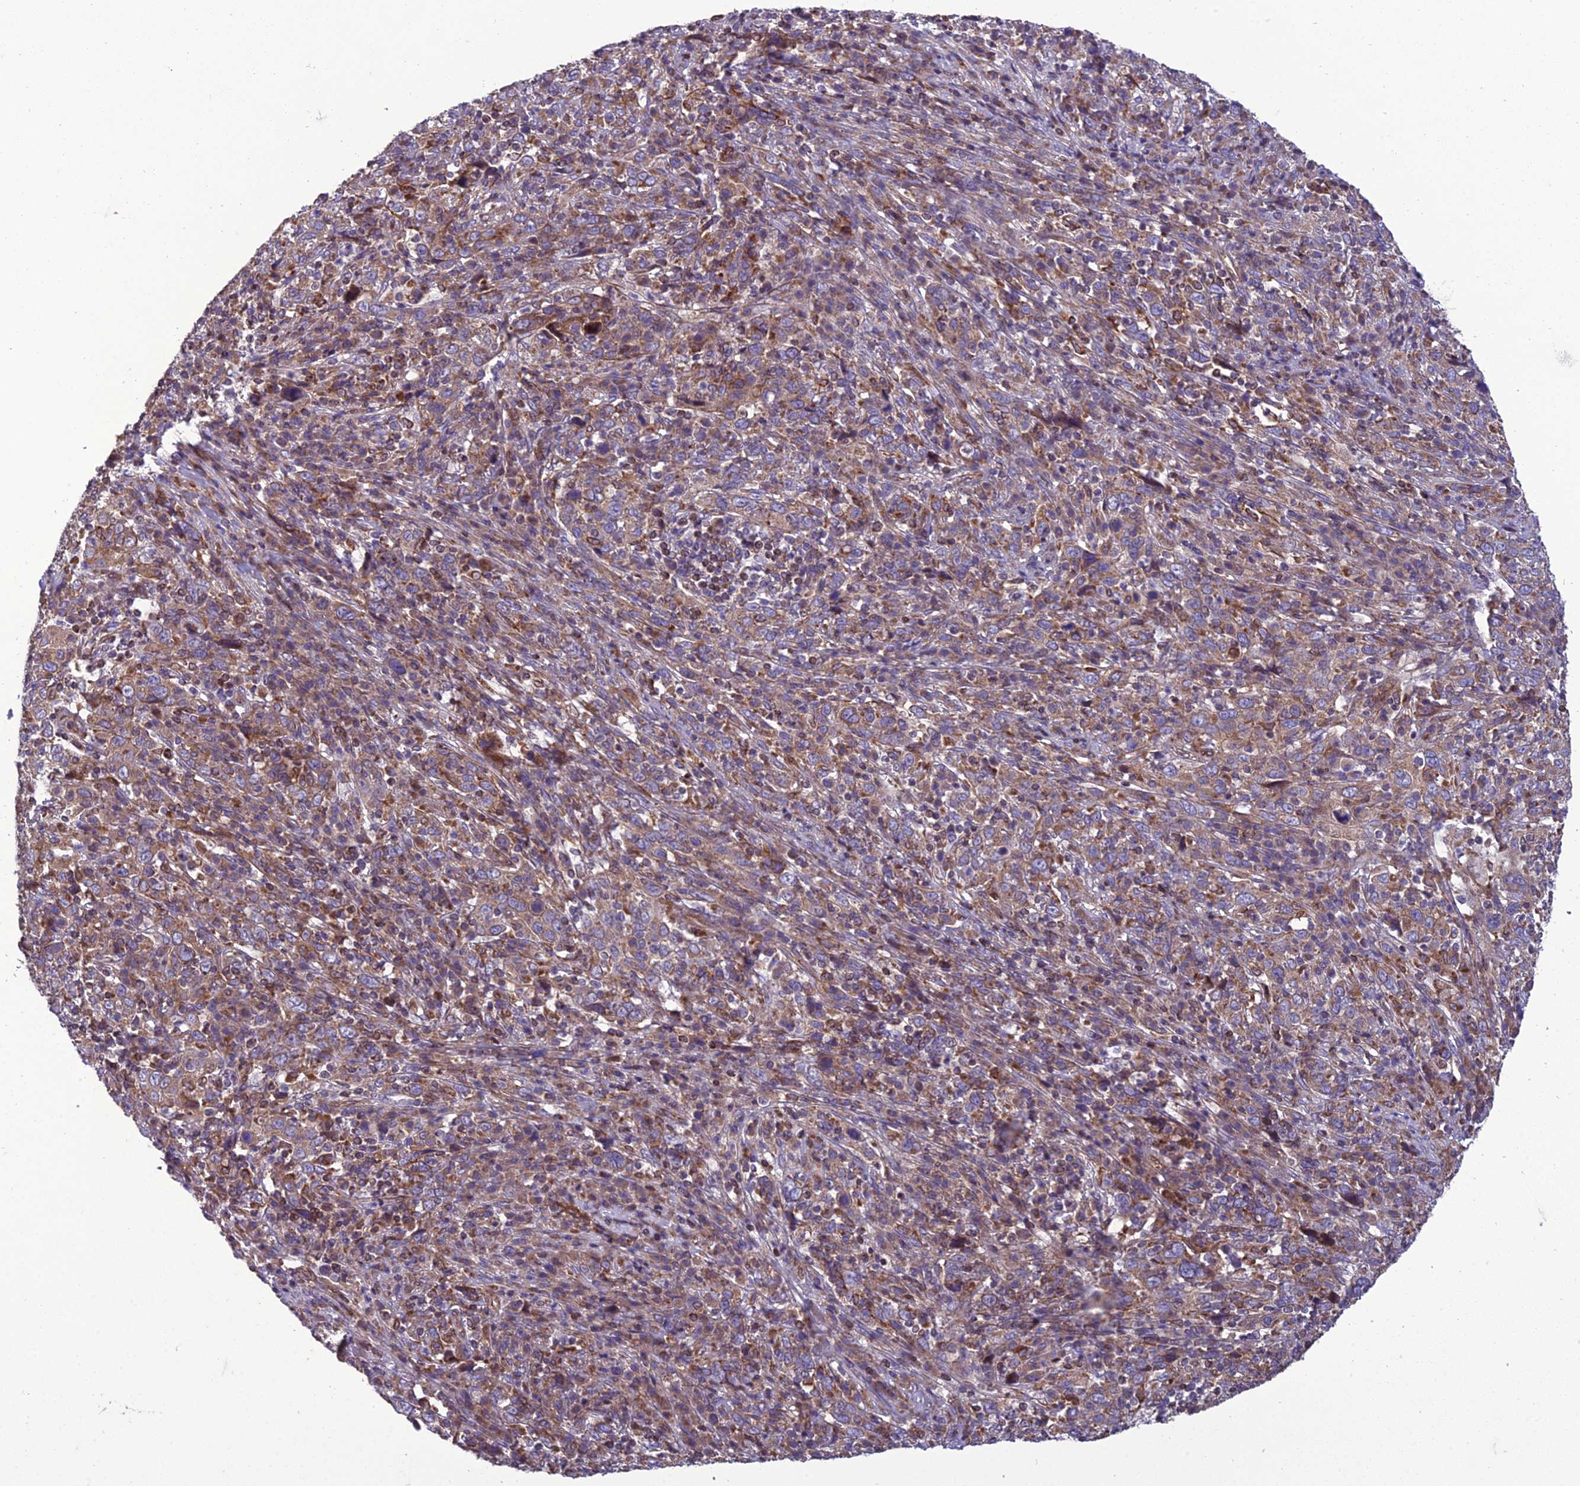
{"staining": {"intensity": "moderate", "quantity": ">75%", "location": "cytoplasmic/membranous"}, "tissue": "cervical cancer", "cell_type": "Tumor cells", "image_type": "cancer", "snomed": [{"axis": "morphology", "description": "Squamous cell carcinoma, NOS"}, {"axis": "topography", "description": "Cervix"}], "caption": "Protein staining of squamous cell carcinoma (cervical) tissue demonstrates moderate cytoplasmic/membranous staining in about >75% of tumor cells.", "gene": "GIMAP1", "patient": {"sex": "female", "age": 46}}